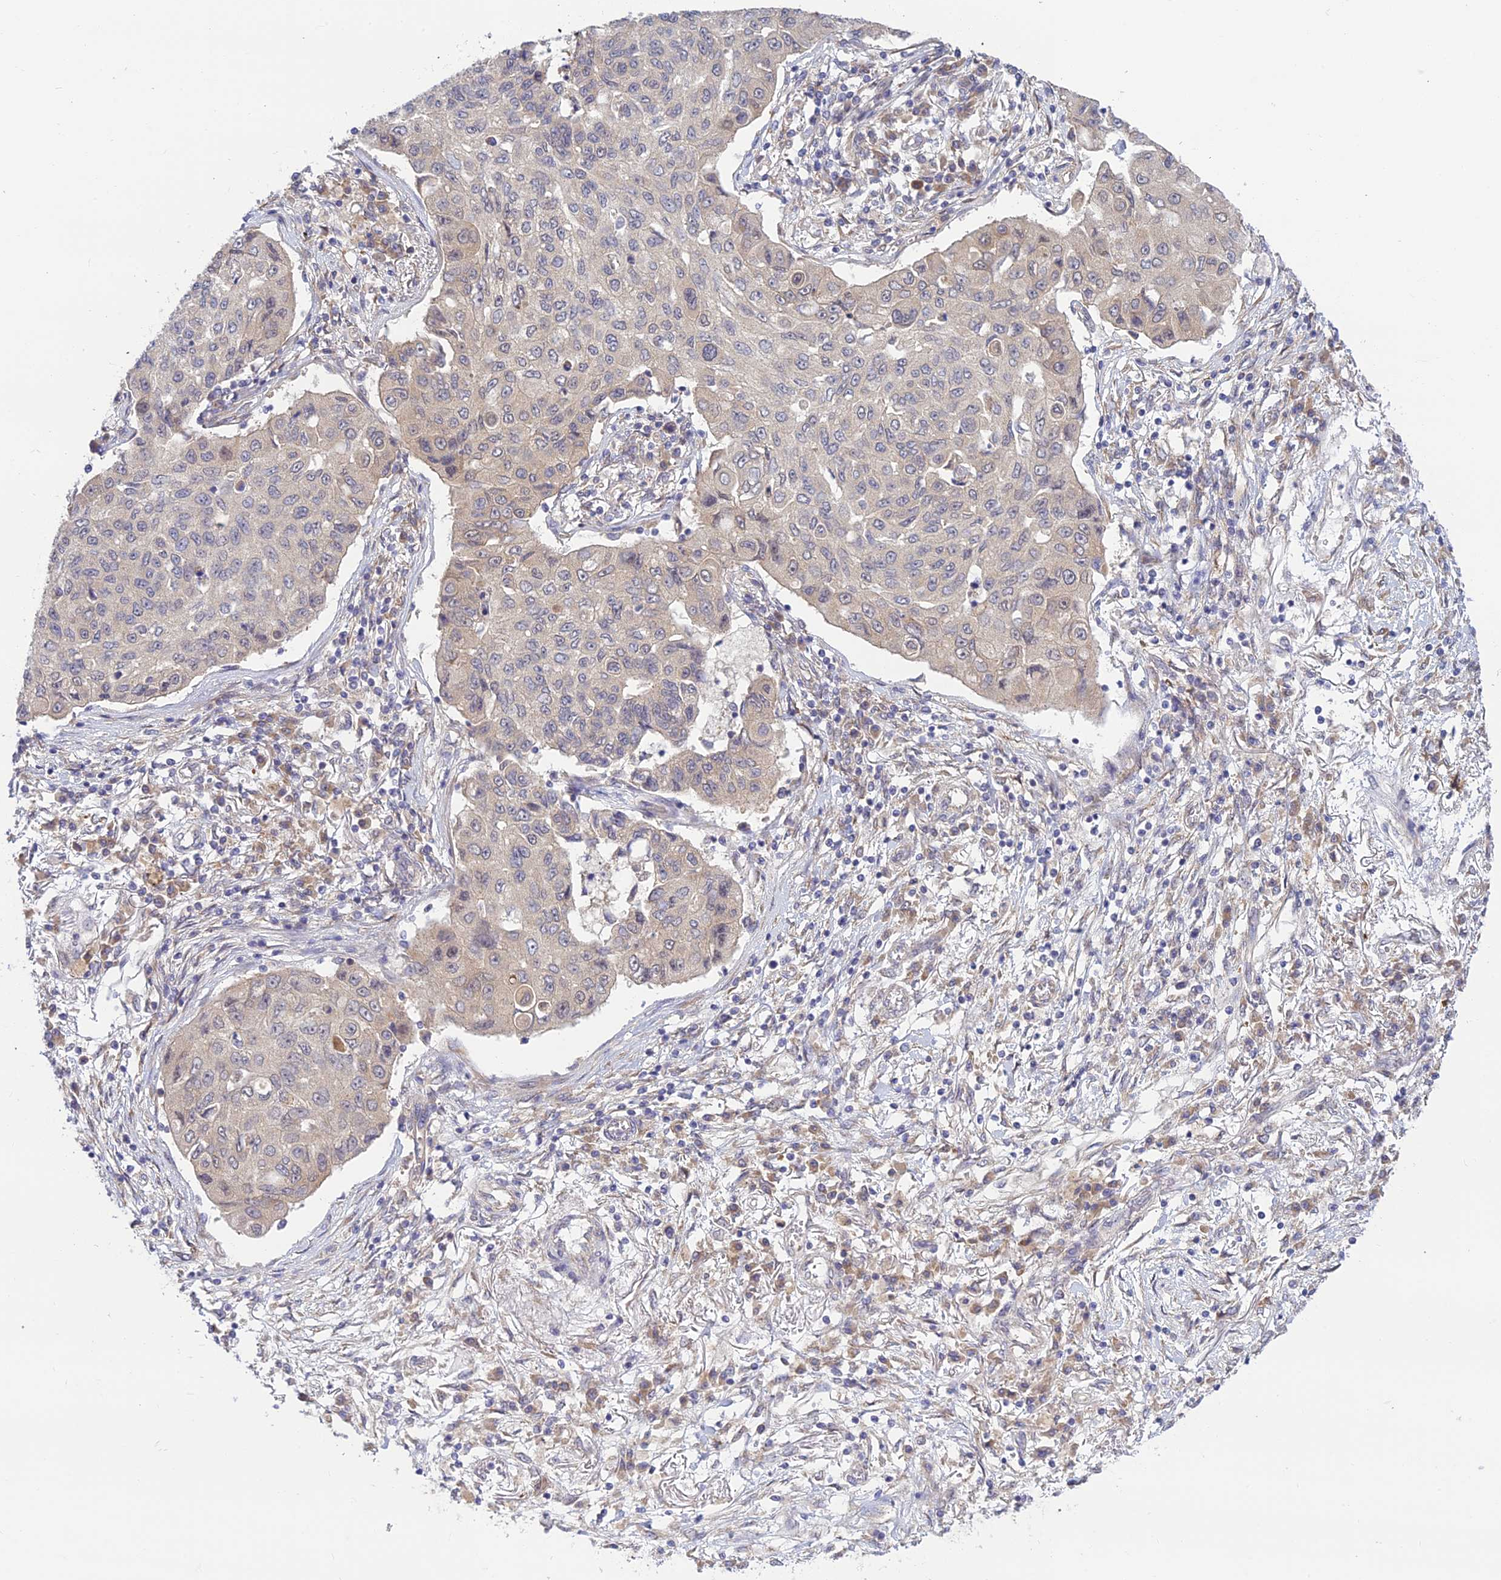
{"staining": {"intensity": "weak", "quantity": "<25%", "location": "cytoplasmic/membranous"}, "tissue": "lung cancer", "cell_type": "Tumor cells", "image_type": "cancer", "snomed": [{"axis": "morphology", "description": "Squamous cell carcinoma, NOS"}, {"axis": "topography", "description": "Lung"}], "caption": "The image exhibits no significant positivity in tumor cells of lung cancer (squamous cell carcinoma).", "gene": "SKIC8", "patient": {"sex": "male", "age": 74}}